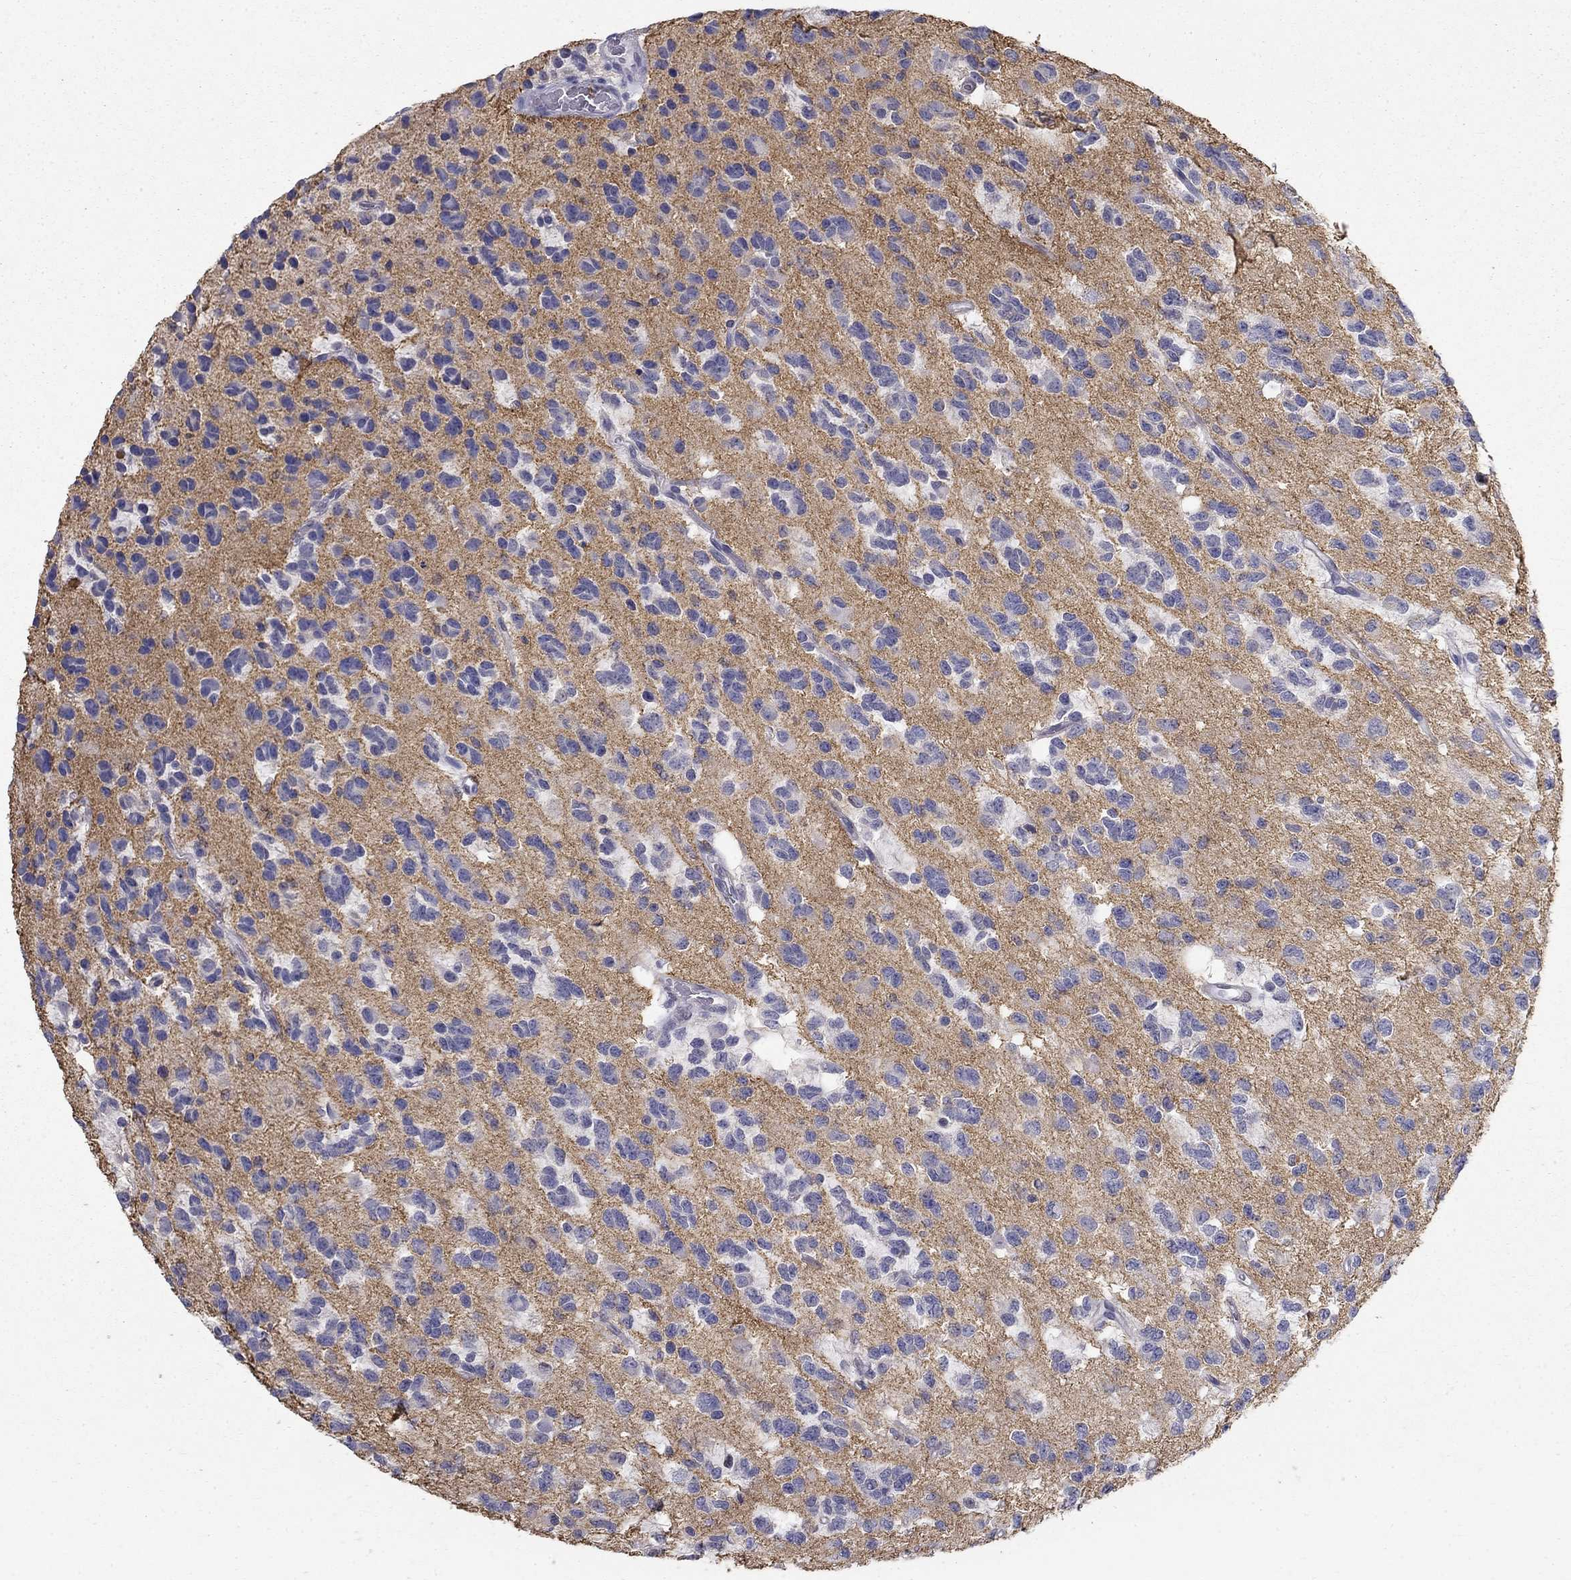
{"staining": {"intensity": "negative", "quantity": "none", "location": "none"}, "tissue": "glioma", "cell_type": "Tumor cells", "image_type": "cancer", "snomed": [{"axis": "morphology", "description": "Glioma, malignant, Low grade"}, {"axis": "topography", "description": "Brain"}], "caption": "Immunohistochemistry (IHC) micrograph of neoplastic tissue: human low-grade glioma (malignant) stained with DAB shows no significant protein positivity in tumor cells.", "gene": "IGSF8", "patient": {"sex": "female", "age": 45}}